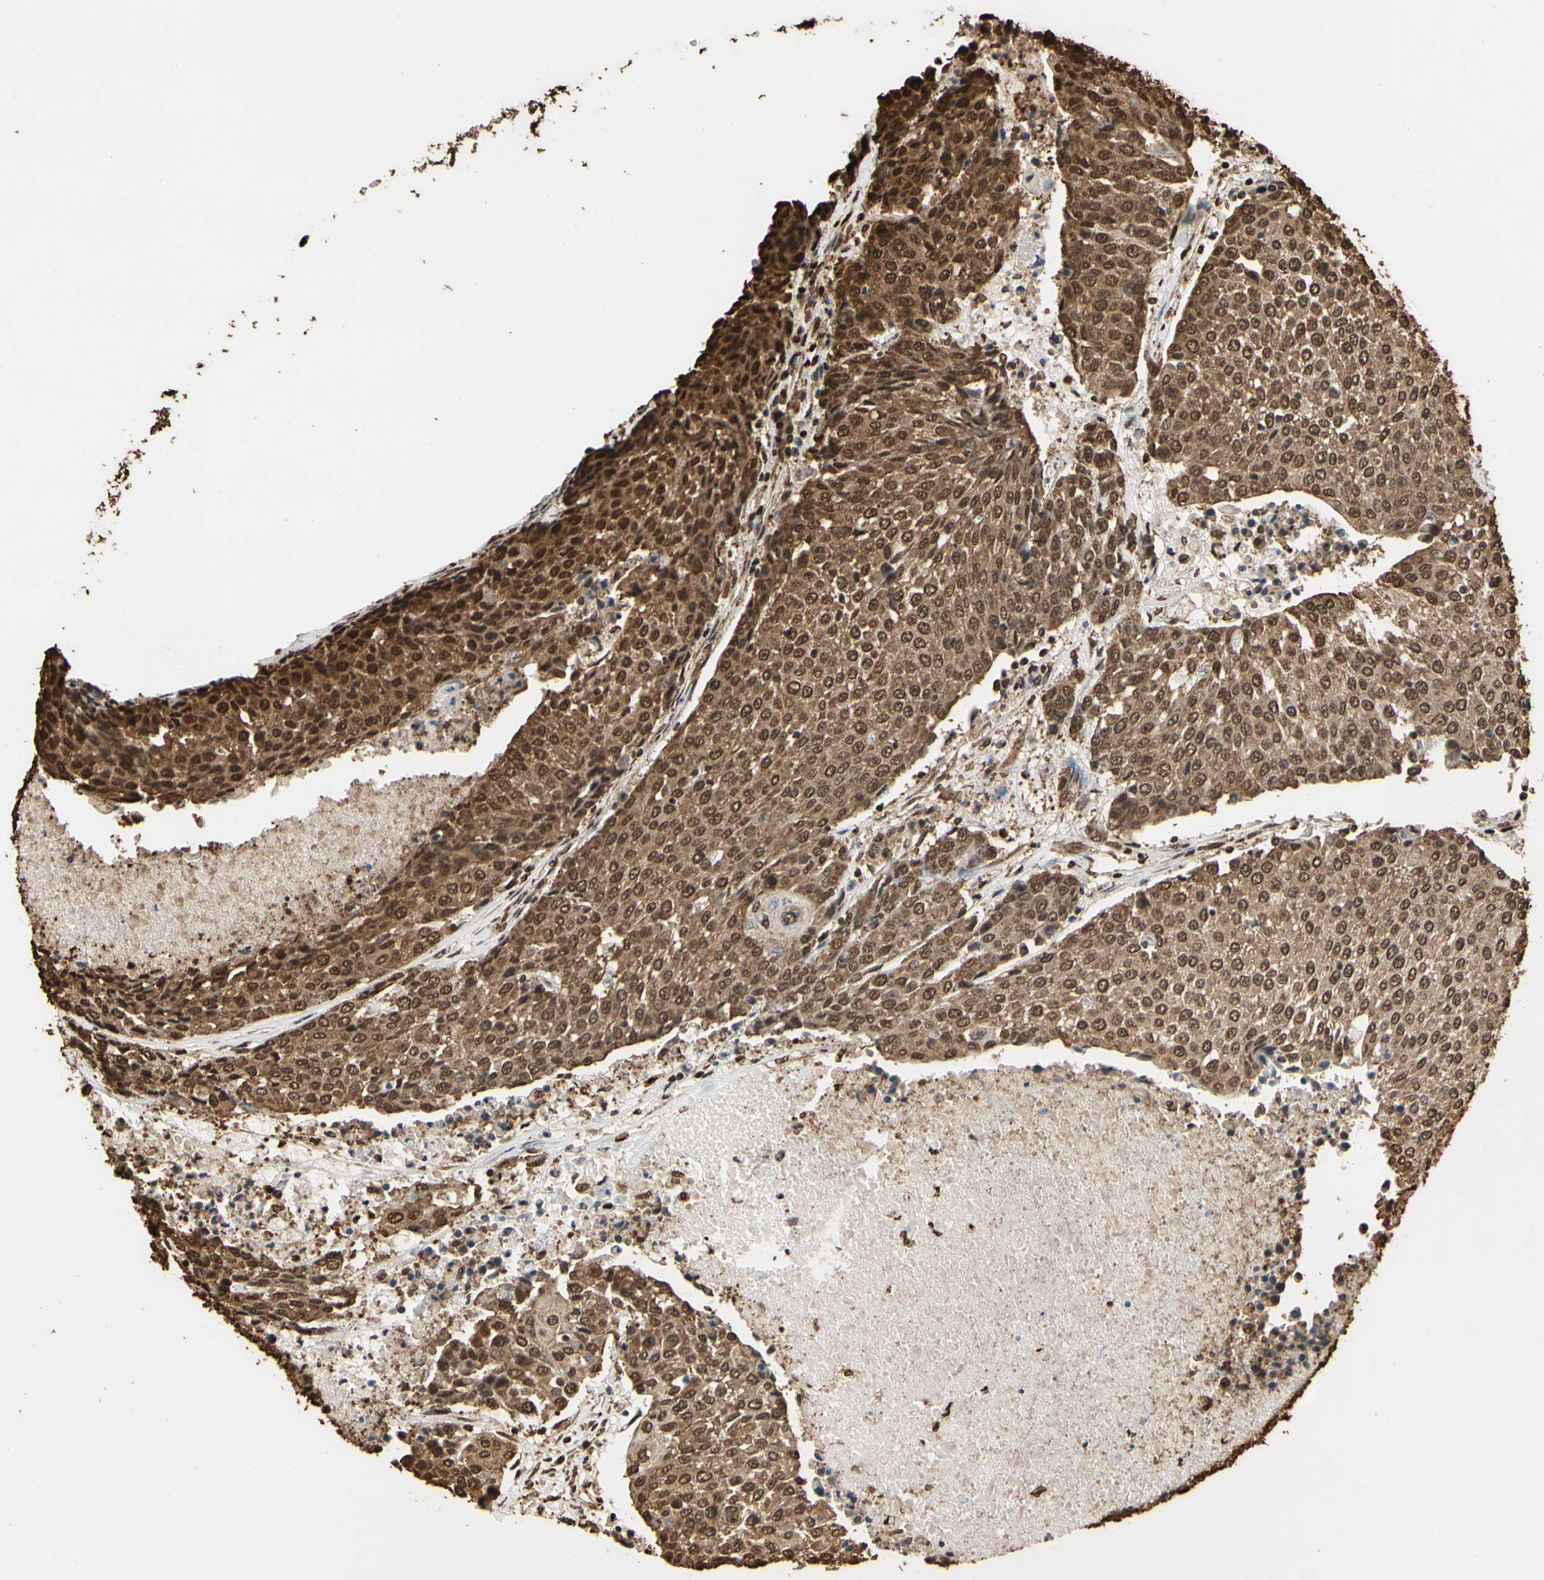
{"staining": {"intensity": "moderate", "quantity": ">75%", "location": "cytoplasmic/membranous,nuclear"}, "tissue": "urothelial cancer", "cell_type": "Tumor cells", "image_type": "cancer", "snomed": [{"axis": "morphology", "description": "Urothelial carcinoma, High grade"}, {"axis": "topography", "description": "Urinary bladder"}], "caption": "Immunohistochemical staining of human high-grade urothelial carcinoma shows moderate cytoplasmic/membranous and nuclear protein positivity in about >75% of tumor cells.", "gene": "HNRNPK", "patient": {"sex": "female", "age": 85}}